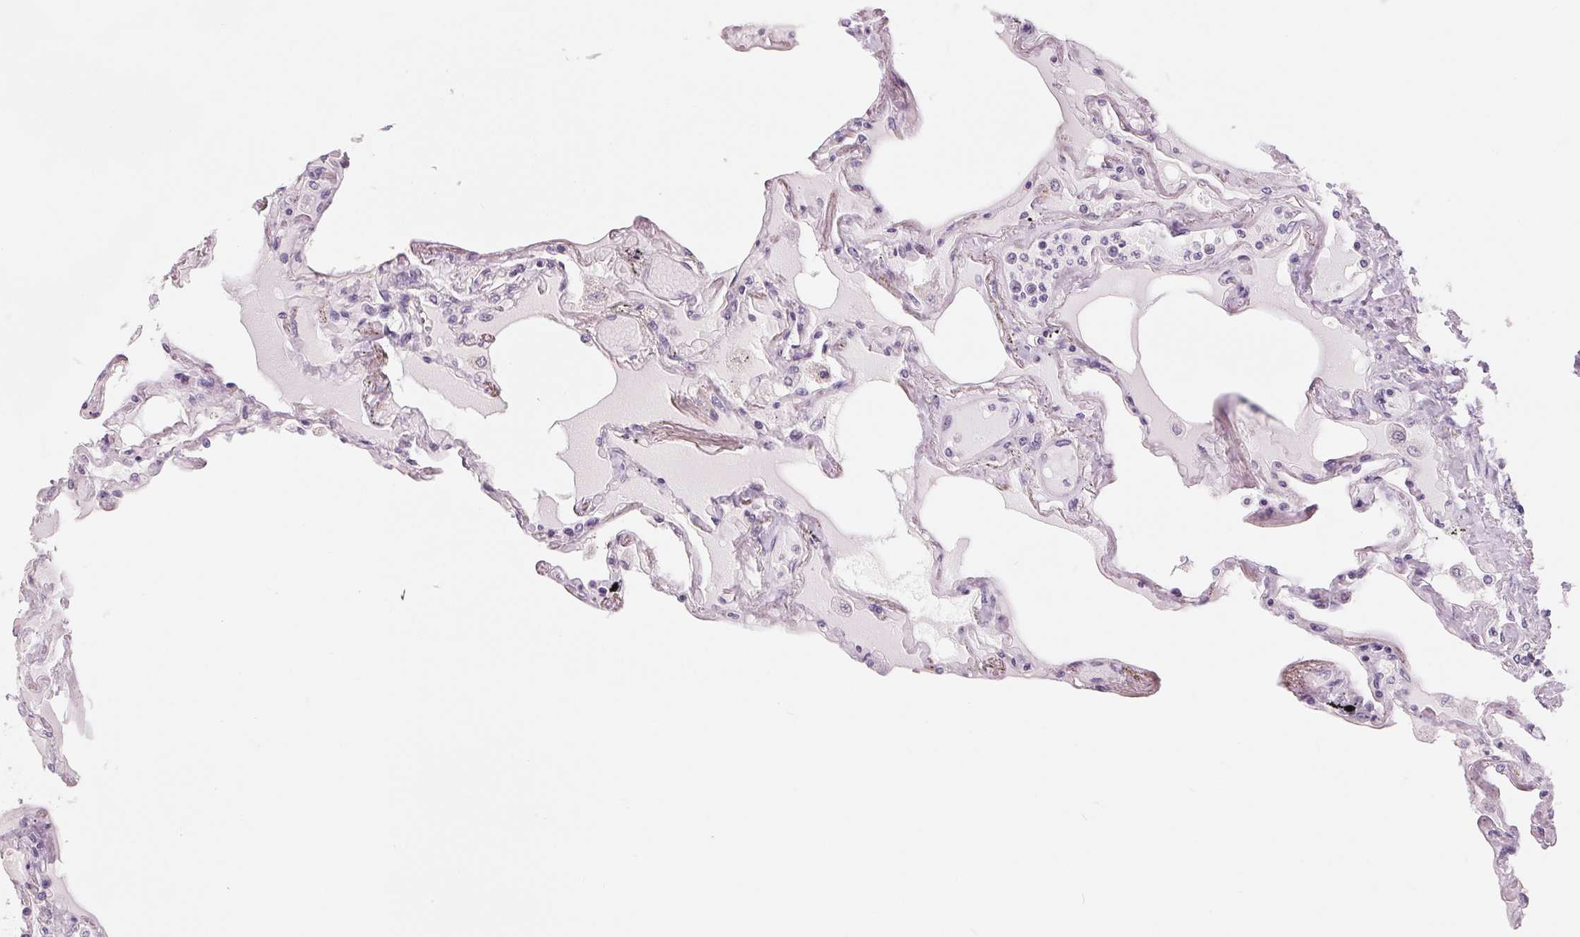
{"staining": {"intensity": "negative", "quantity": "none", "location": "none"}, "tissue": "lung", "cell_type": "Alveolar cells", "image_type": "normal", "snomed": [{"axis": "morphology", "description": "Normal tissue, NOS"}, {"axis": "morphology", "description": "Adenocarcinoma, NOS"}, {"axis": "topography", "description": "Cartilage tissue"}, {"axis": "topography", "description": "Lung"}], "caption": "The histopathology image shows no staining of alveolar cells in unremarkable lung.", "gene": "CFC1B", "patient": {"sex": "female", "age": 67}}